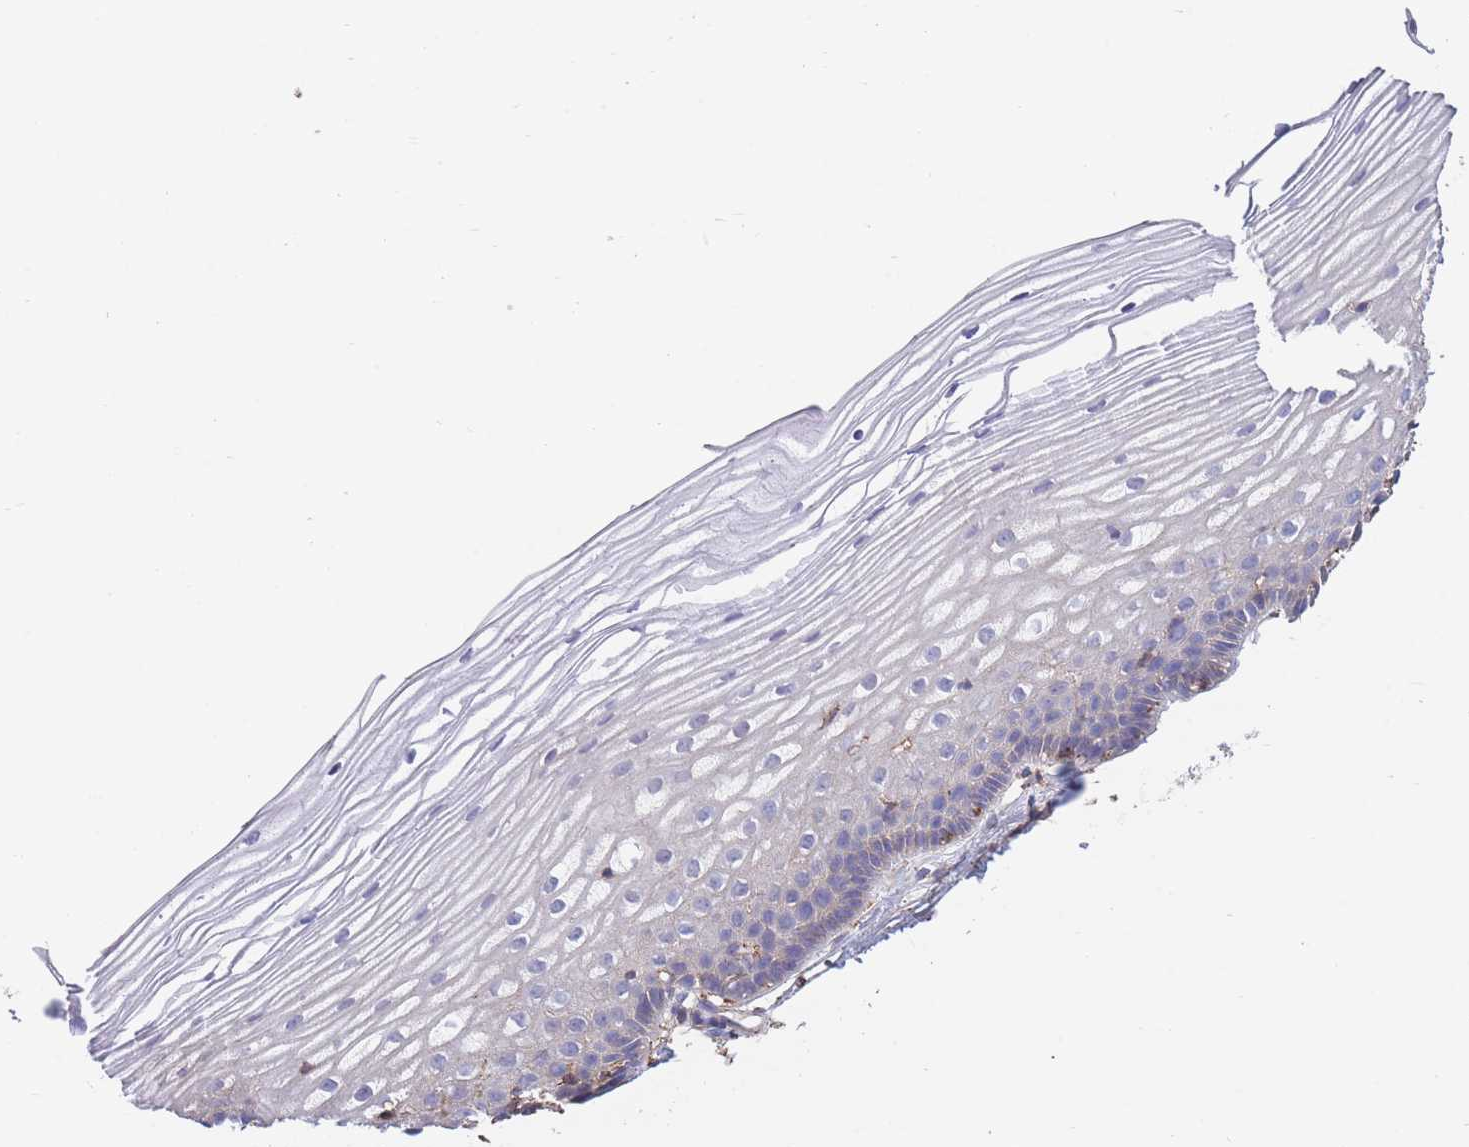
{"staining": {"intensity": "moderate", "quantity": "25%-75%", "location": "cytoplasmic/membranous"}, "tissue": "cervix", "cell_type": "Glandular cells", "image_type": "normal", "snomed": [{"axis": "morphology", "description": "Normal tissue, NOS"}, {"axis": "topography", "description": "Cervix"}], "caption": "An image showing moderate cytoplasmic/membranous expression in about 25%-75% of glandular cells in benign cervix, as visualized by brown immunohistochemical staining.", "gene": "LRRN4CL", "patient": {"sex": "female", "age": 40}}